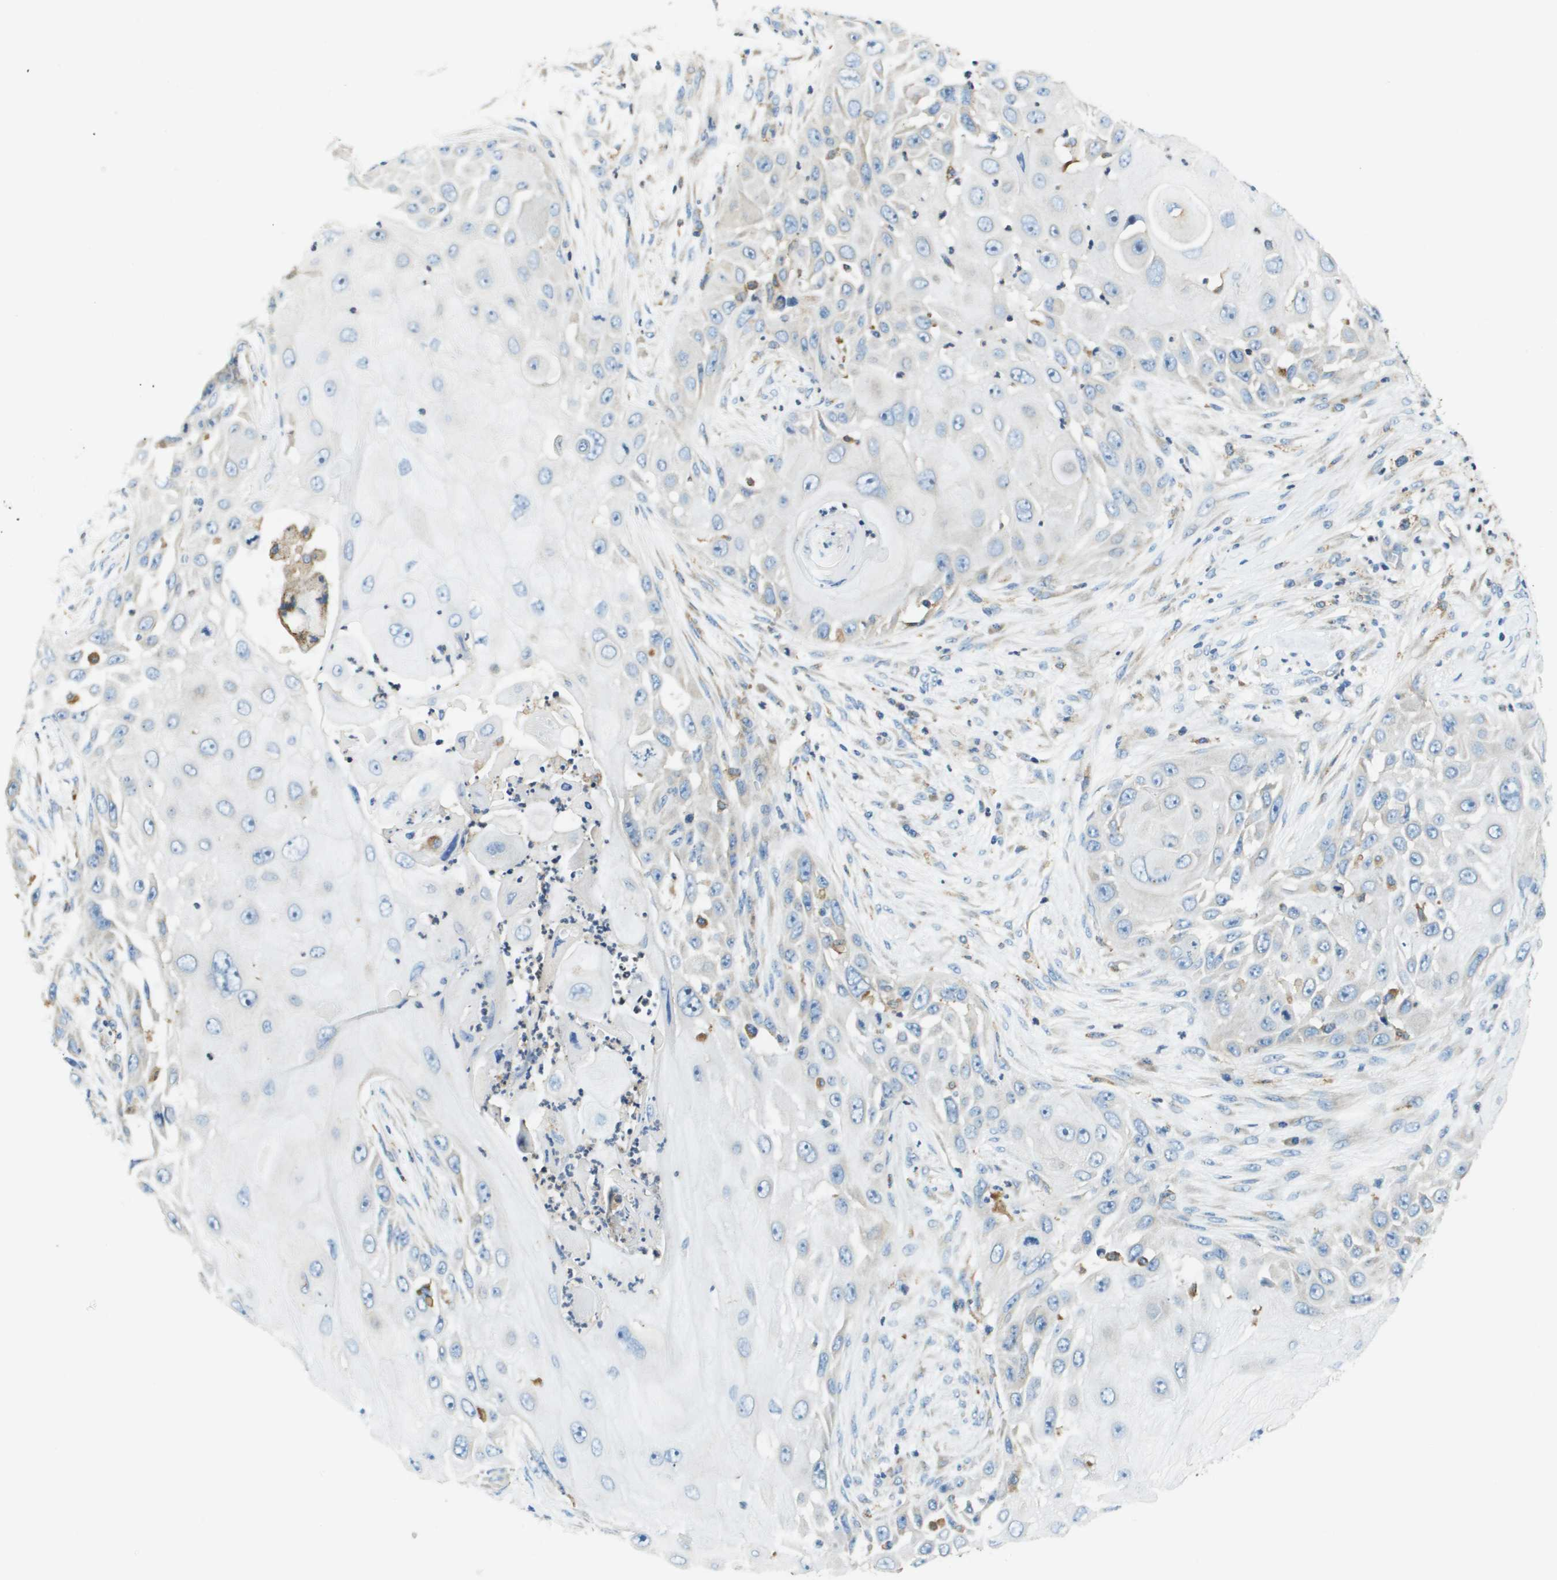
{"staining": {"intensity": "negative", "quantity": "none", "location": "none"}, "tissue": "skin cancer", "cell_type": "Tumor cells", "image_type": "cancer", "snomed": [{"axis": "morphology", "description": "Squamous cell carcinoma, NOS"}, {"axis": "topography", "description": "Skin"}], "caption": "An immunohistochemistry image of skin squamous cell carcinoma is shown. There is no staining in tumor cells of skin squamous cell carcinoma. (DAB IHC visualized using brightfield microscopy, high magnification).", "gene": "CNPY3", "patient": {"sex": "female", "age": 44}}